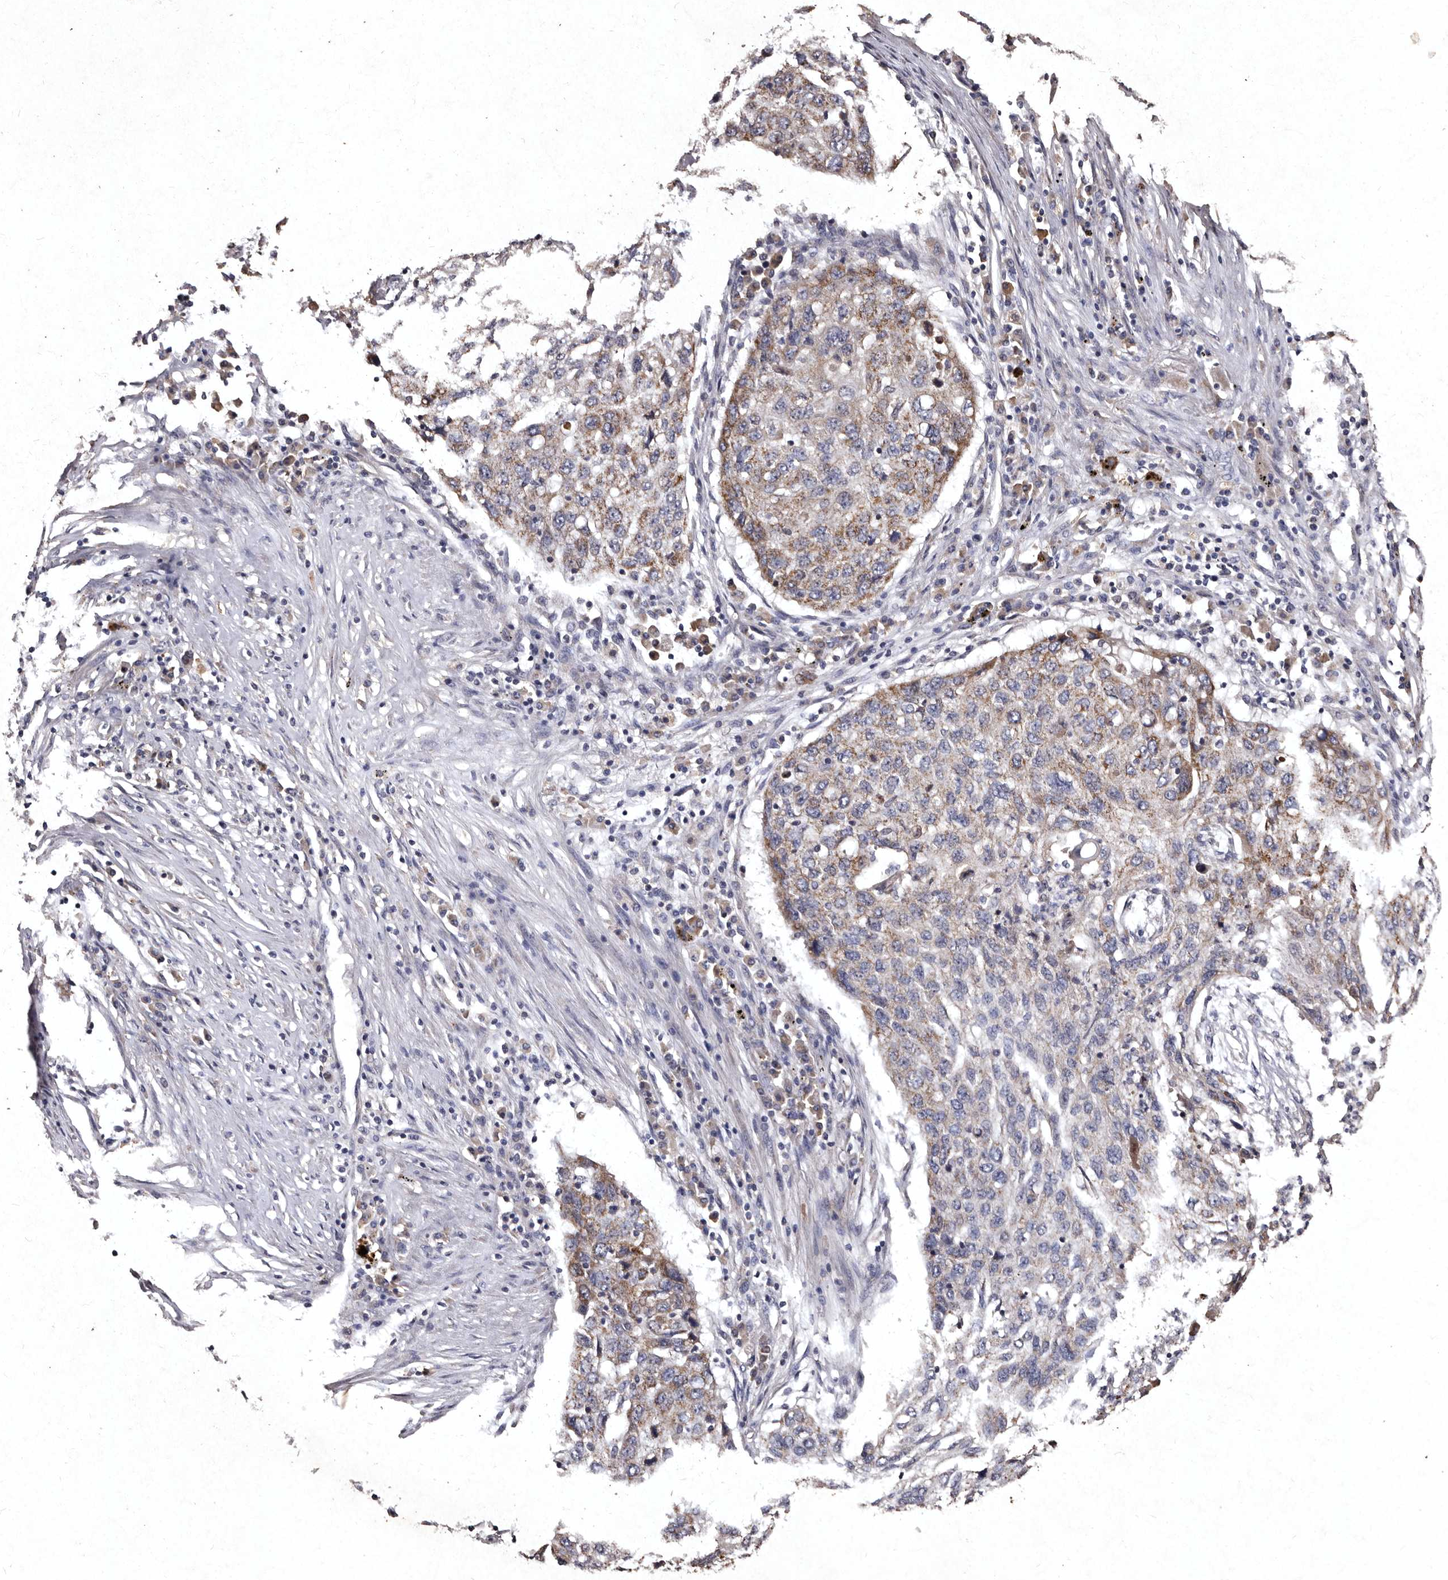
{"staining": {"intensity": "moderate", "quantity": "25%-75%", "location": "cytoplasmic/membranous"}, "tissue": "lung cancer", "cell_type": "Tumor cells", "image_type": "cancer", "snomed": [{"axis": "morphology", "description": "Squamous cell carcinoma, NOS"}, {"axis": "topography", "description": "Lung"}], "caption": "Protein positivity by immunohistochemistry demonstrates moderate cytoplasmic/membranous expression in about 25%-75% of tumor cells in lung squamous cell carcinoma. The staining was performed using DAB (3,3'-diaminobenzidine) to visualize the protein expression in brown, while the nuclei were stained in blue with hematoxylin (Magnification: 20x).", "gene": "TFB1M", "patient": {"sex": "female", "age": 63}}